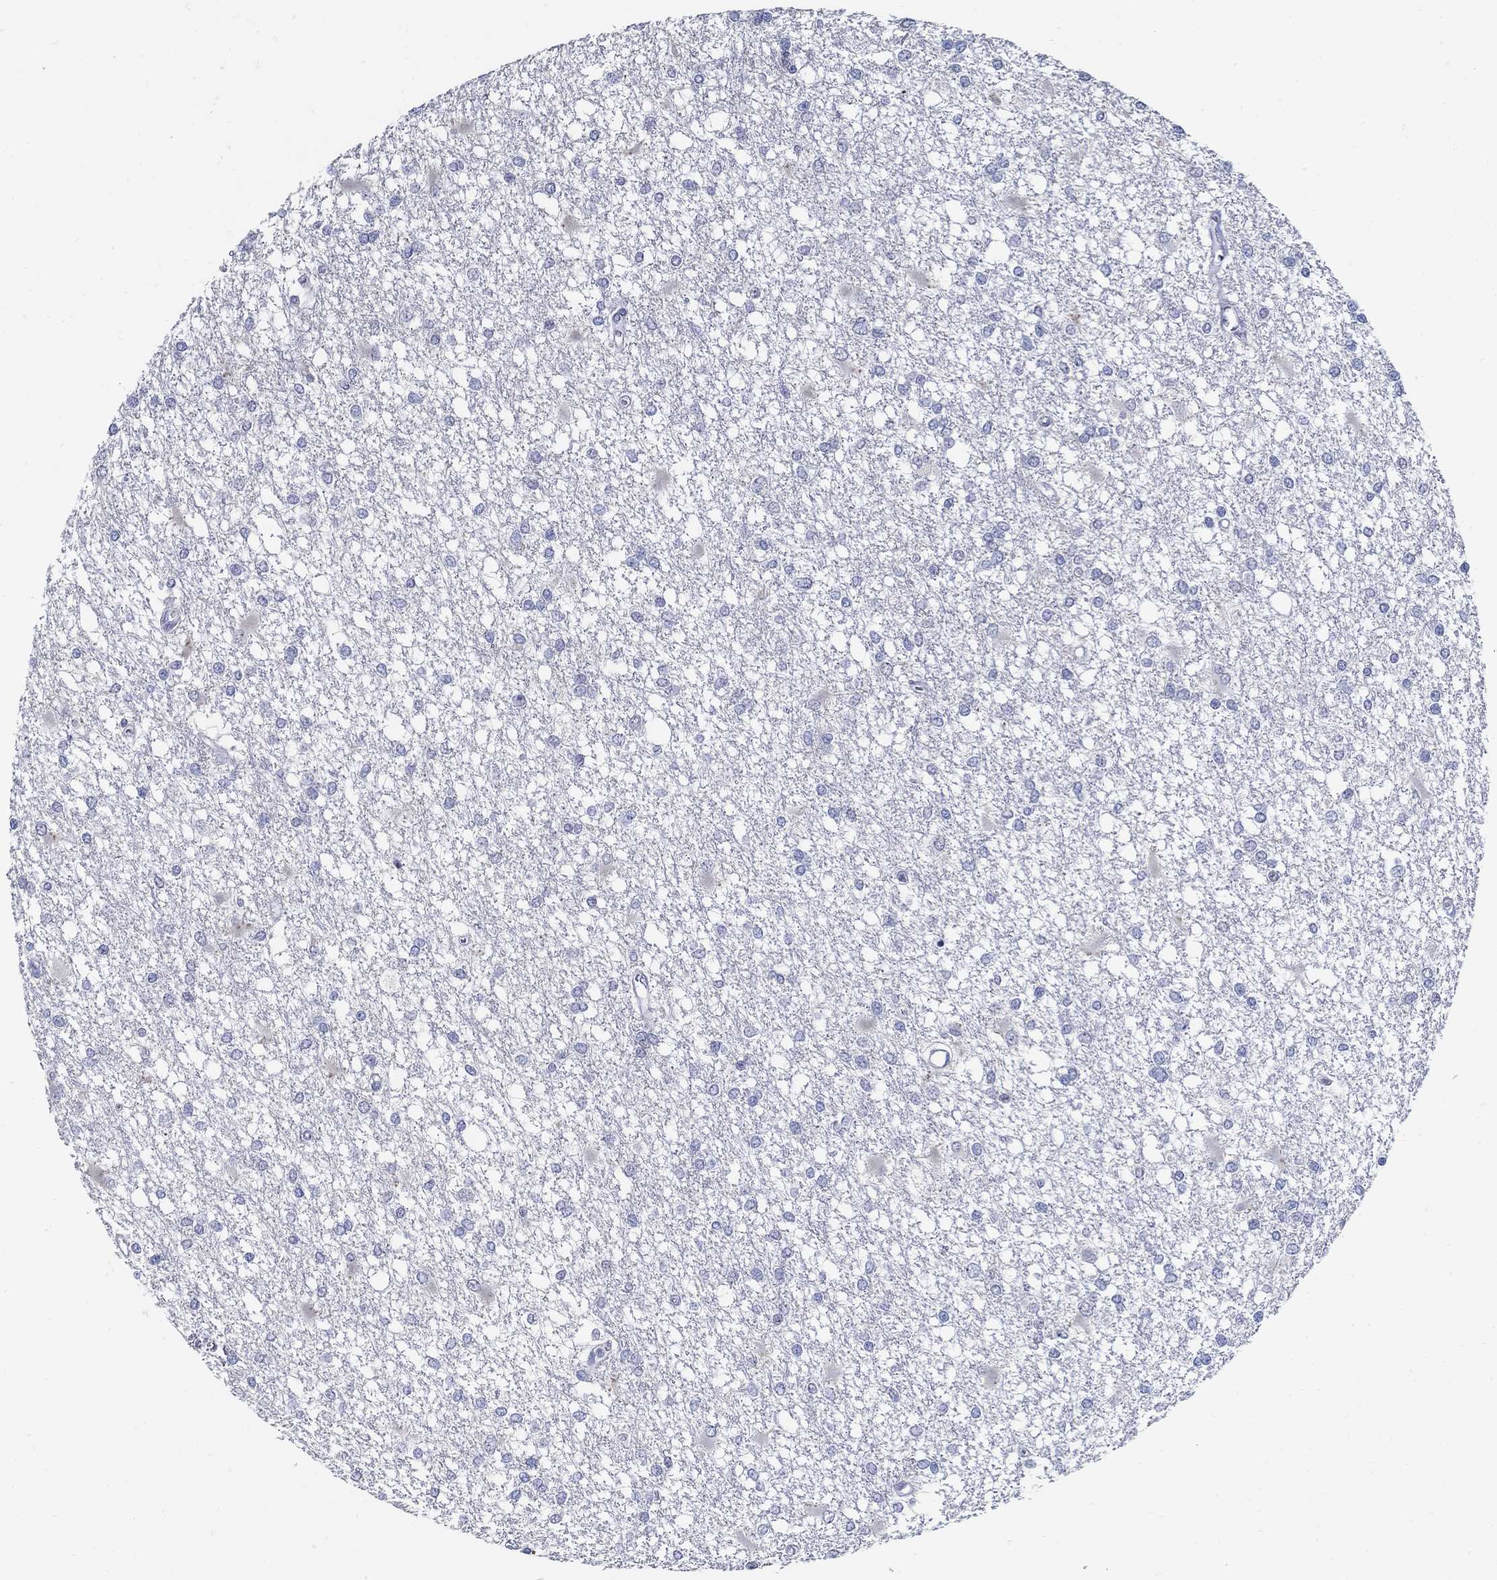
{"staining": {"intensity": "negative", "quantity": "none", "location": "none"}, "tissue": "glioma", "cell_type": "Tumor cells", "image_type": "cancer", "snomed": [{"axis": "morphology", "description": "Glioma, malignant, High grade"}, {"axis": "topography", "description": "Cerebral cortex"}], "caption": "A photomicrograph of human glioma is negative for staining in tumor cells. Nuclei are stained in blue.", "gene": "USP29", "patient": {"sex": "male", "age": 79}}